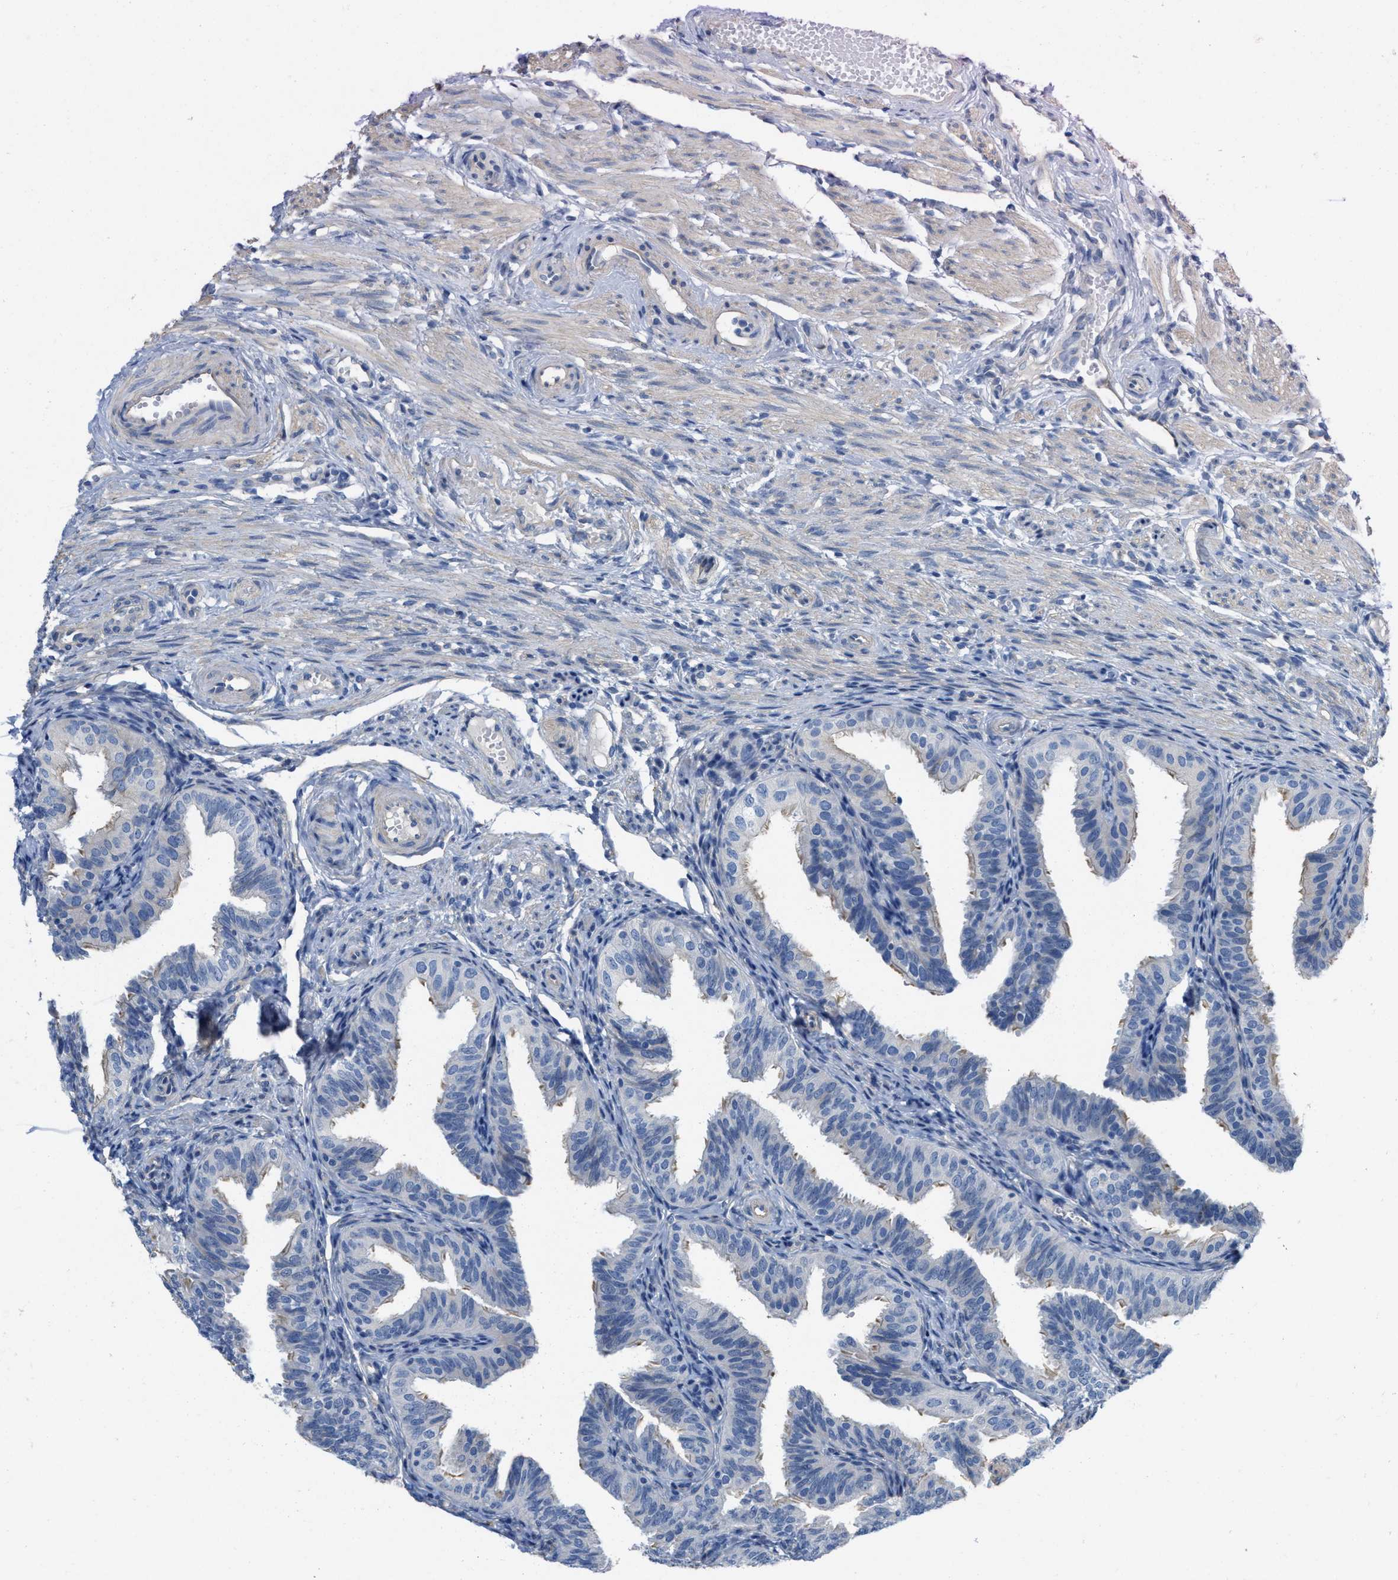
{"staining": {"intensity": "negative", "quantity": "none", "location": "none"}, "tissue": "fallopian tube", "cell_type": "Glandular cells", "image_type": "normal", "snomed": [{"axis": "morphology", "description": "Normal tissue, NOS"}, {"axis": "topography", "description": "Fallopian tube"}], "caption": "This is an immunohistochemistry (IHC) photomicrograph of normal fallopian tube. There is no expression in glandular cells.", "gene": "CPA2", "patient": {"sex": "female", "age": 35}}